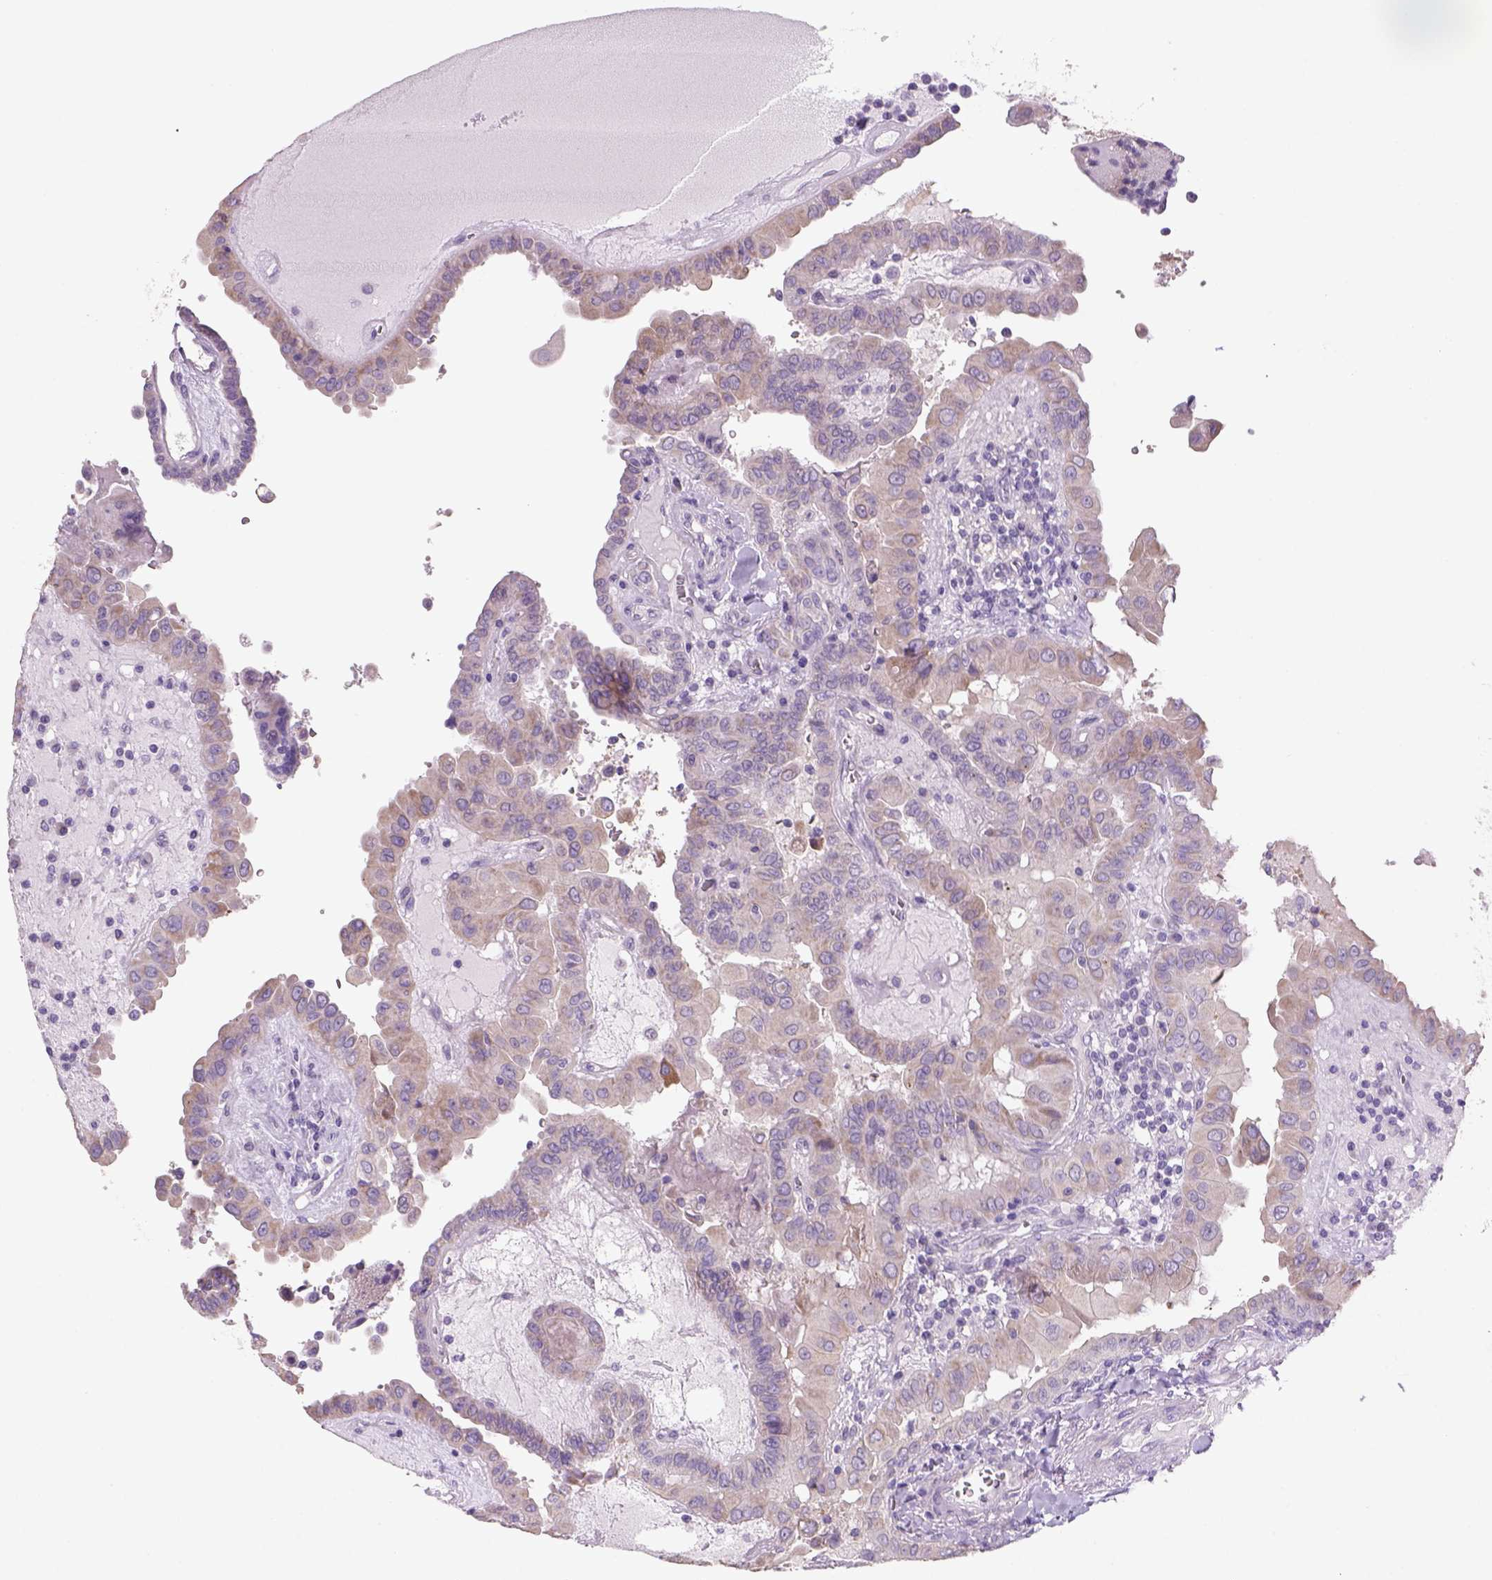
{"staining": {"intensity": "weak", "quantity": ">75%", "location": "cytoplasmic/membranous"}, "tissue": "thyroid cancer", "cell_type": "Tumor cells", "image_type": "cancer", "snomed": [{"axis": "morphology", "description": "Papillary adenocarcinoma, NOS"}, {"axis": "topography", "description": "Thyroid gland"}], "caption": "Papillary adenocarcinoma (thyroid) stained with a brown dye reveals weak cytoplasmic/membranous positive positivity in approximately >75% of tumor cells.", "gene": "ADGRV1", "patient": {"sex": "female", "age": 37}}